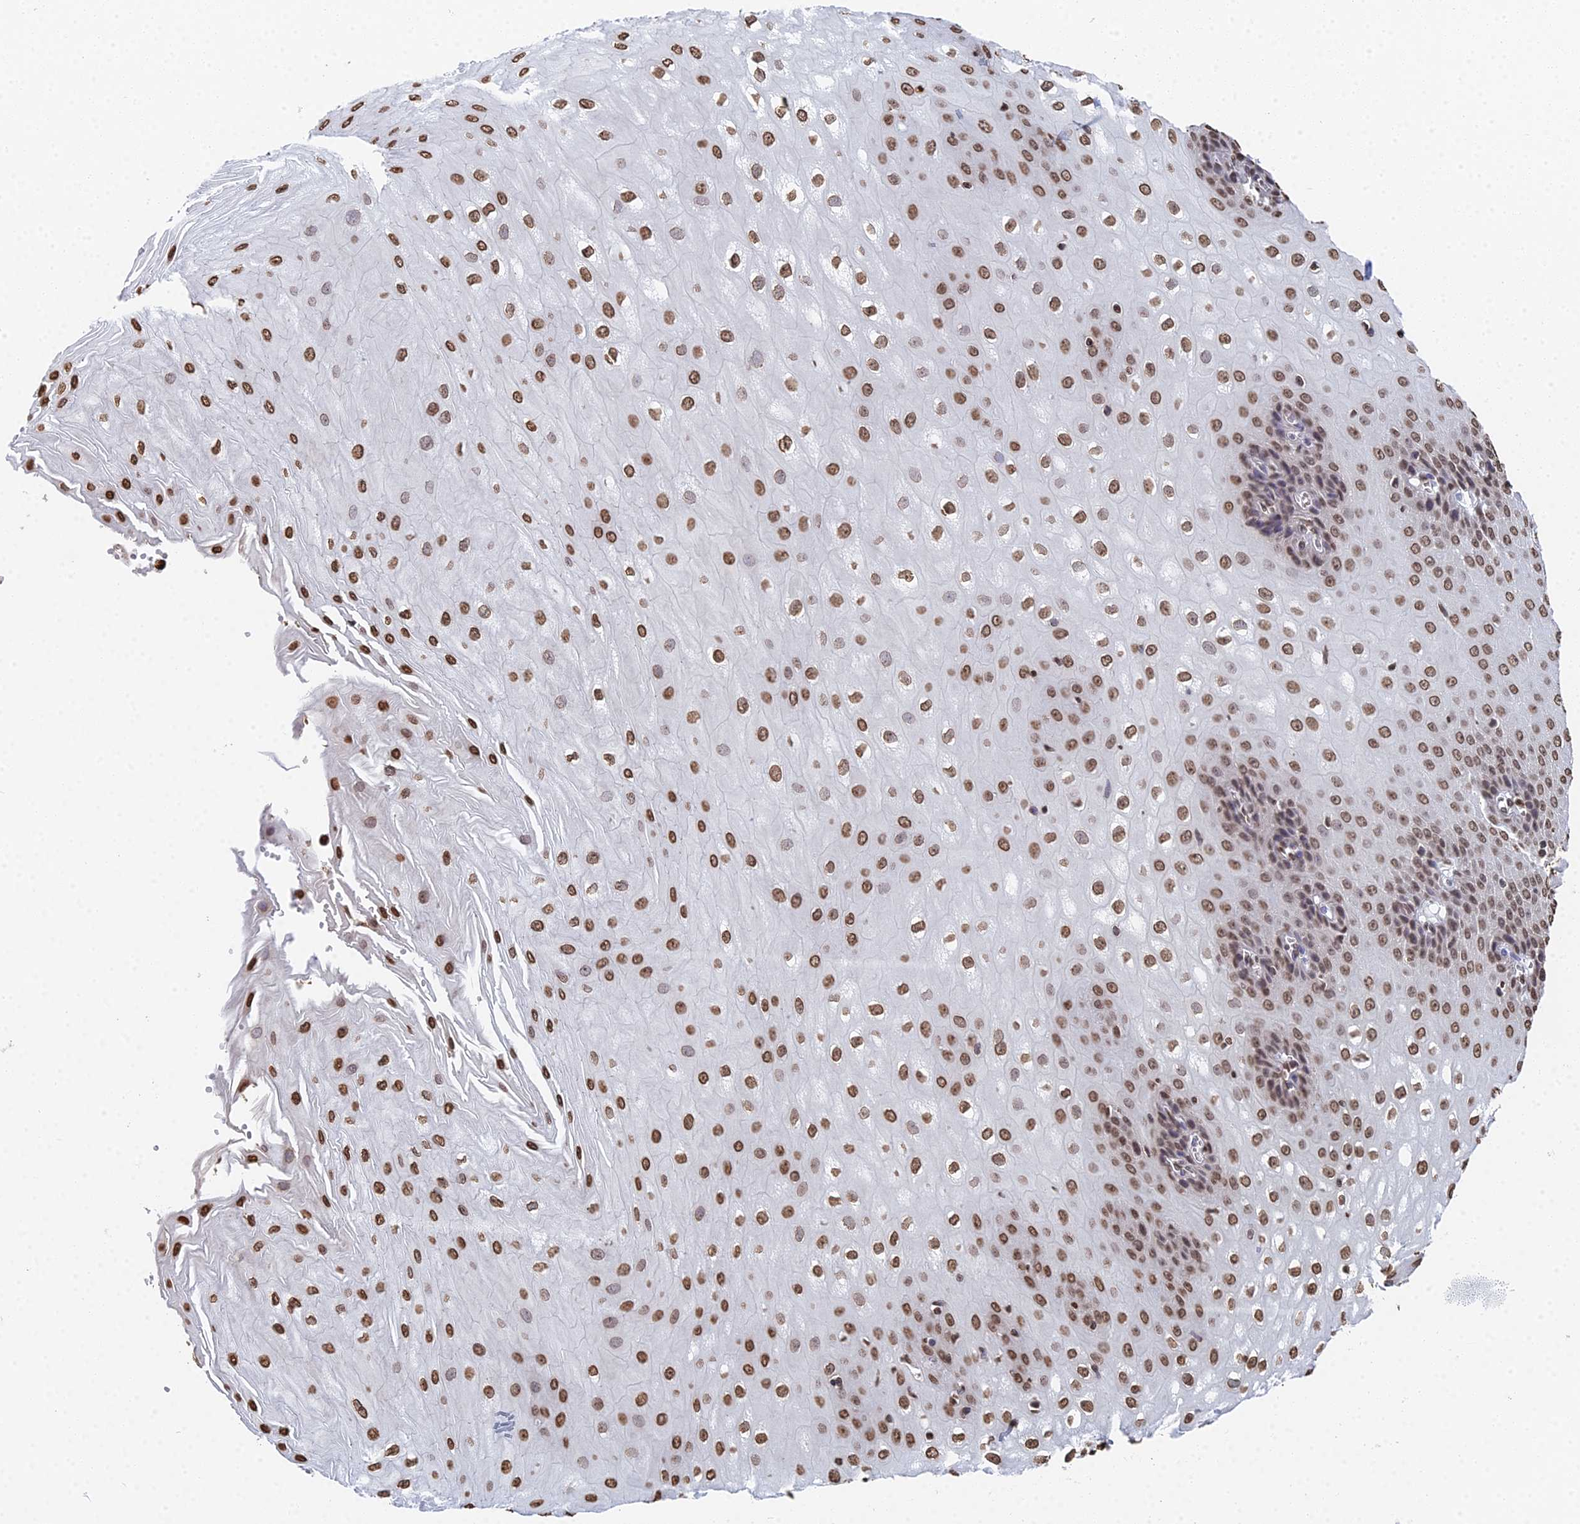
{"staining": {"intensity": "moderate", "quantity": ">75%", "location": "nuclear"}, "tissue": "esophagus", "cell_type": "Squamous epithelial cells", "image_type": "normal", "snomed": [{"axis": "morphology", "description": "Normal tissue, NOS"}, {"axis": "topography", "description": "Esophagus"}], "caption": "Squamous epithelial cells display medium levels of moderate nuclear staining in approximately >75% of cells in normal human esophagus.", "gene": "GBP3", "patient": {"sex": "male", "age": 60}}